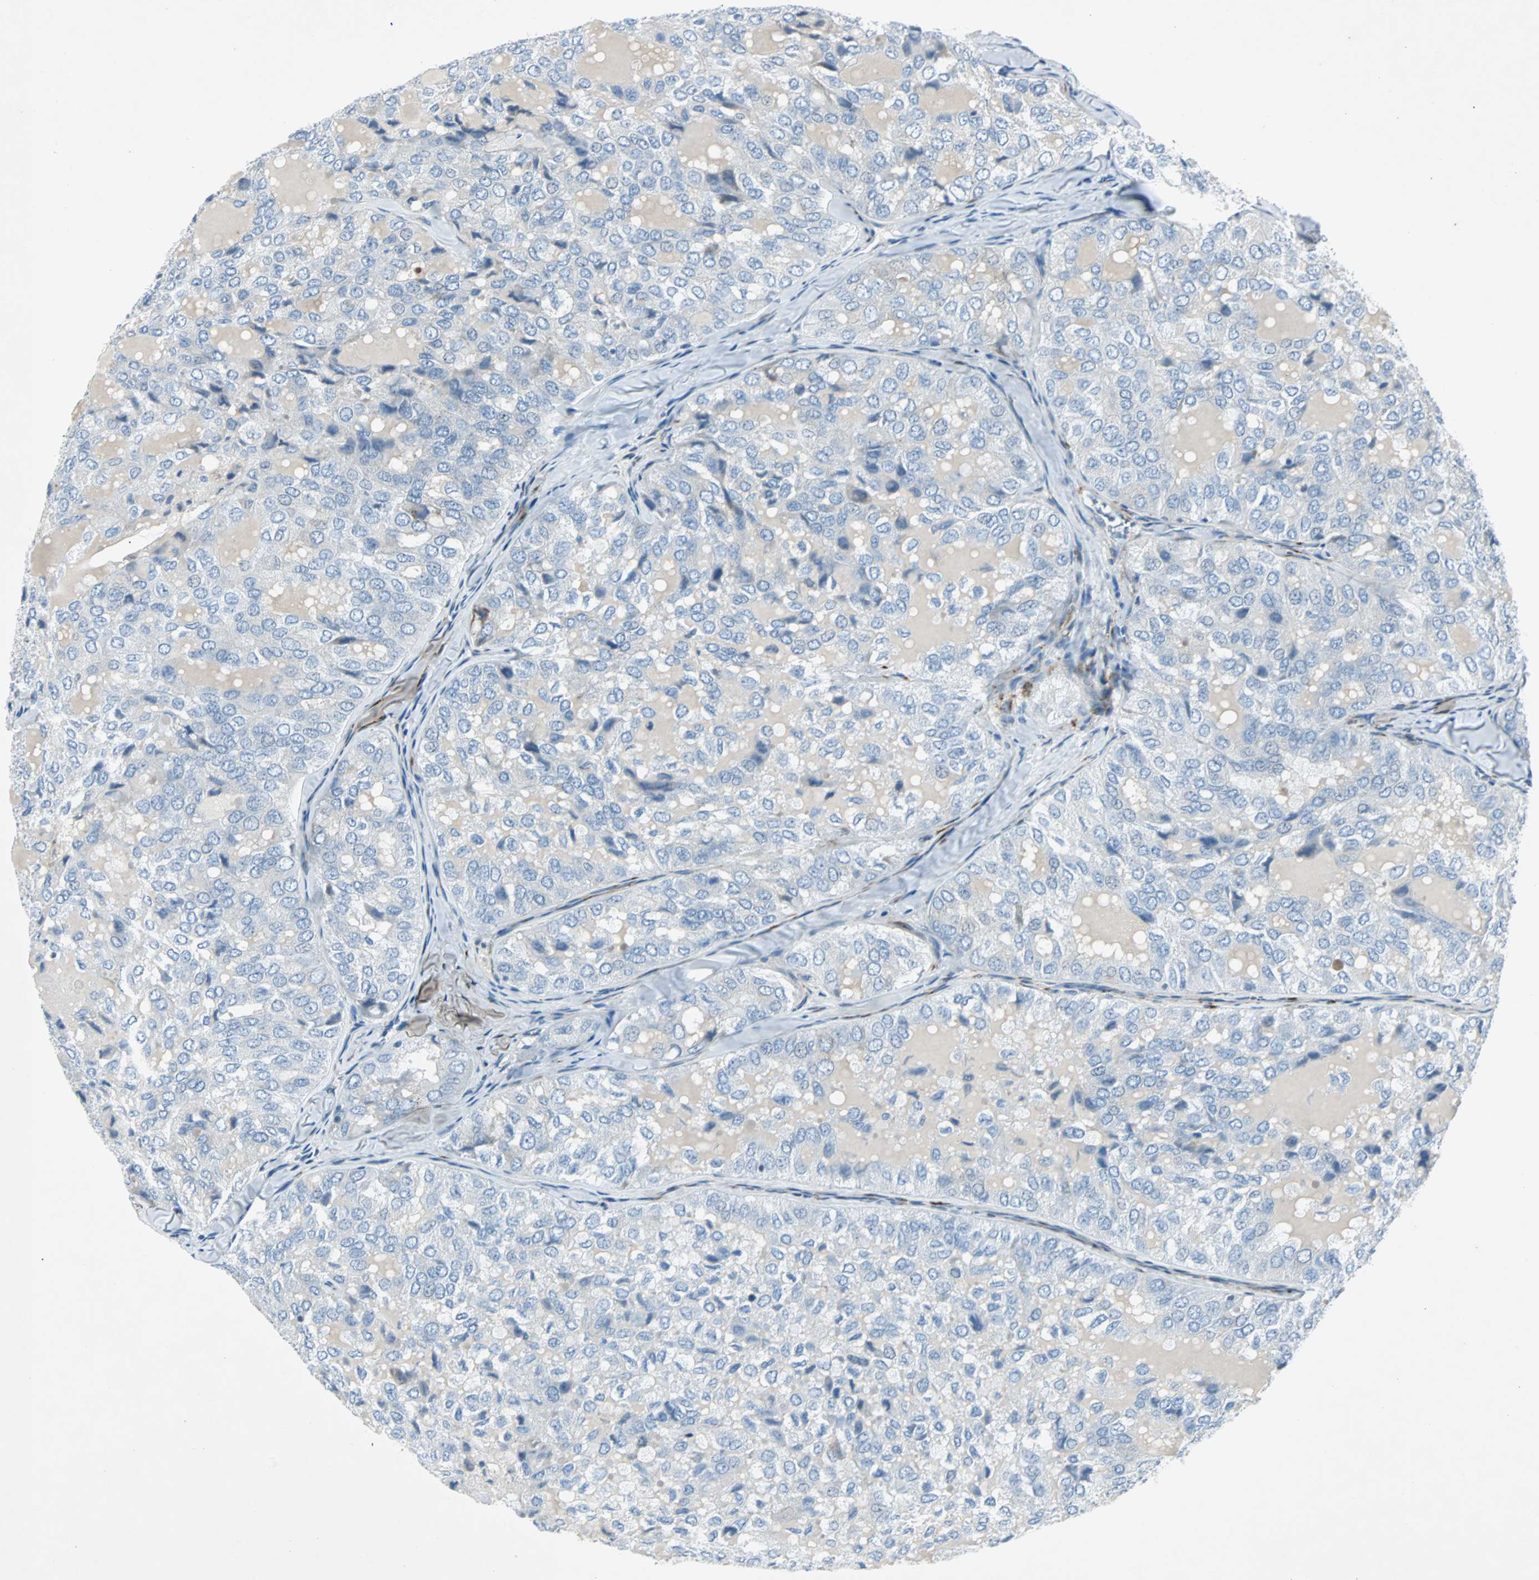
{"staining": {"intensity": "negative", "quantity": "none", "location": "none"}, "tissue": "thyroid cancer", "cell_type": "Tumor cells", "image_type": "cancer", "snomed": [{"axis": "morphology", "description": "Follicular adenoma carcinoma, NOS"}, {"axis": "topography", "description": "Thyroid gland"}], "caption": "DAB immunohistochemical staining of thyroid cancer (follicular adenoma carcinoma) exhibits no significant staining in tumor cells.", "gene": "BBC3", "patient": {"sex": "male", "age": 75}}